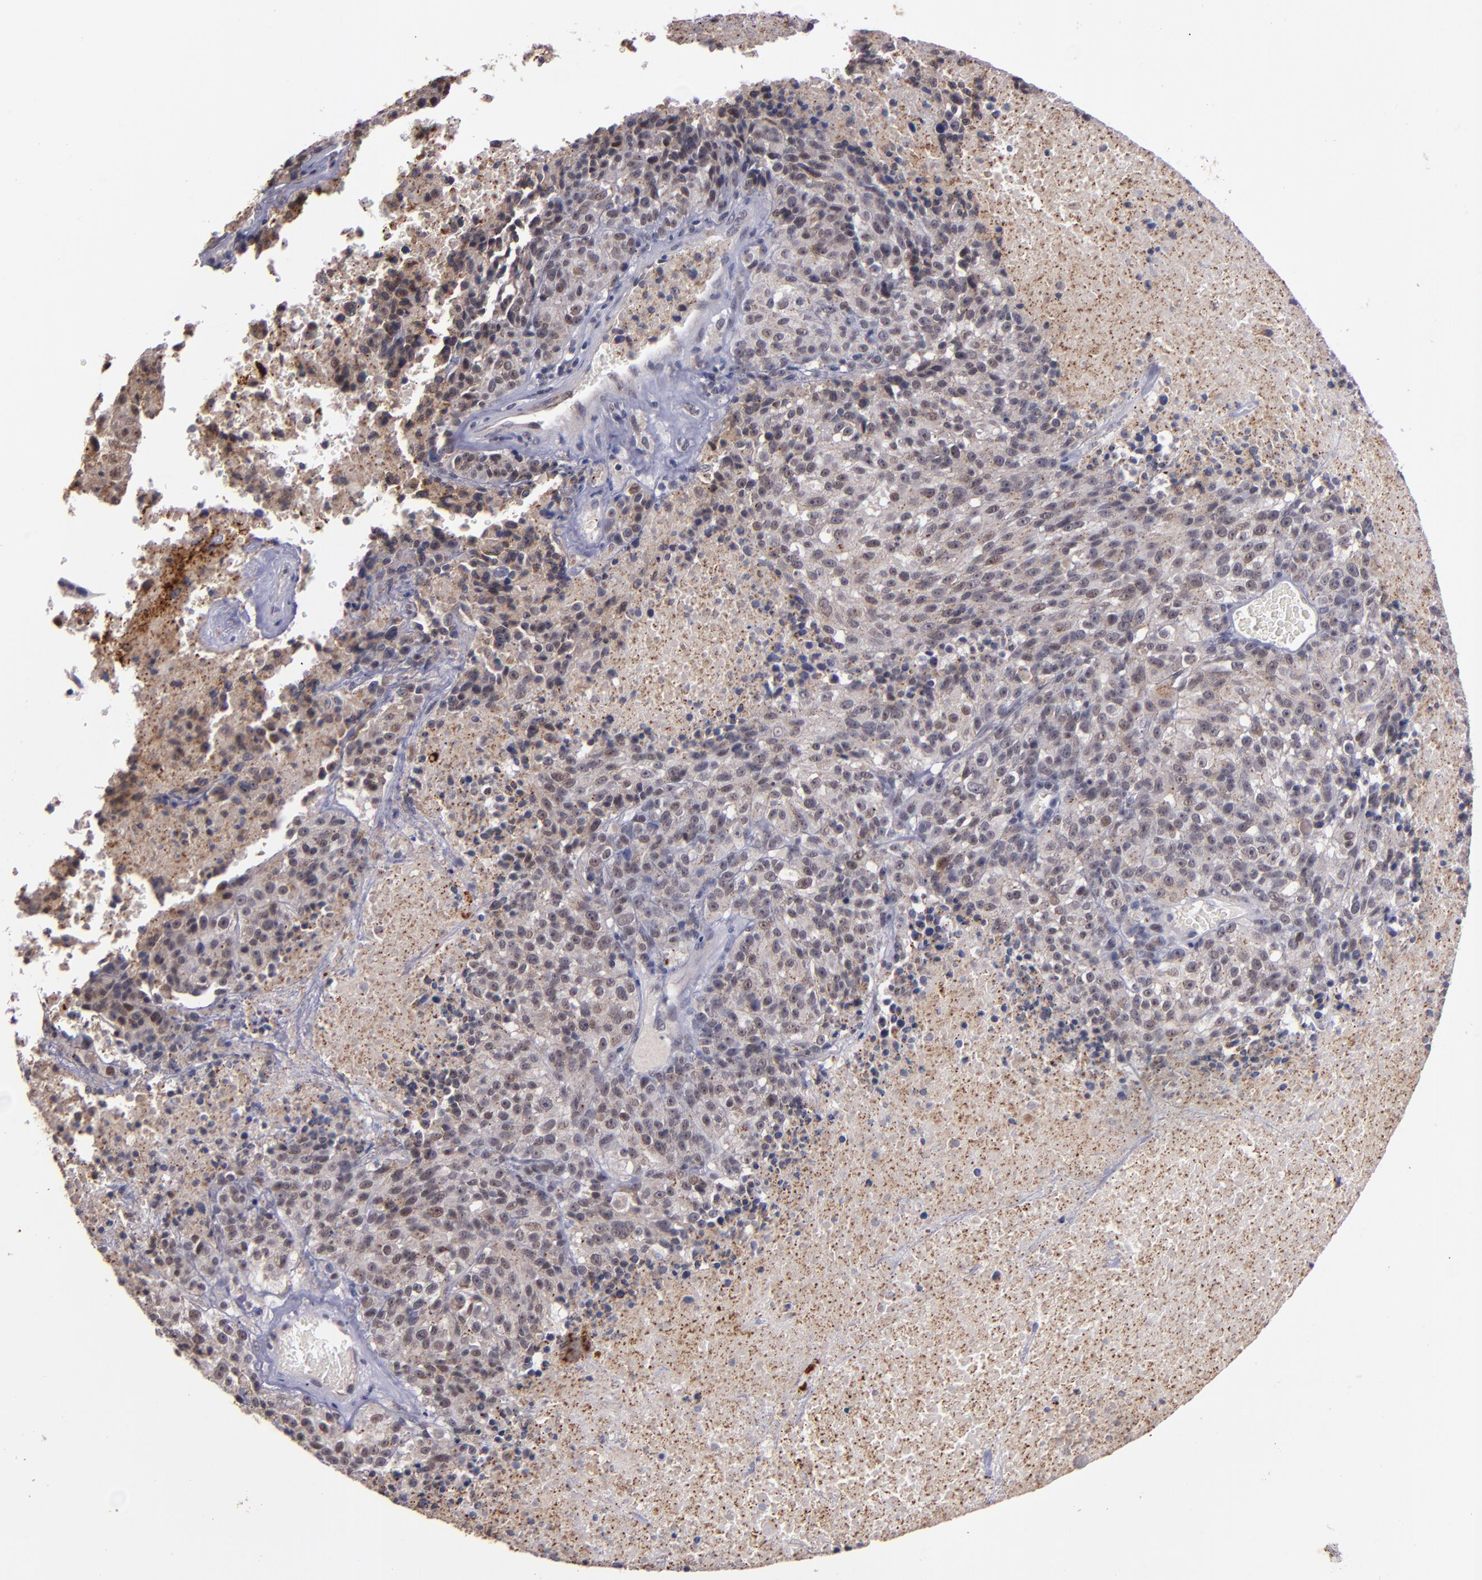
{"staining": {"intensity": "weak", "quantity": ">75%", "location": "cytoplasmic/membranous"}, "tissue": "melanoma", "cell_type": "Tumor cells", "image_type": "cancer", "snomed": [{"axis": "morphology", "description": "Malignant melanoma, Metastatic site"}, {"axis": "topography", "description": "Cerebral cortex"}], "caption": "Immunohistochemical staining of human melanoma reveals low levels of weak cytoplasmic/membranous staining in about >75% of tumor cells.", "gene": "SYP", "patient": {"sex": "female", "age": 52}}